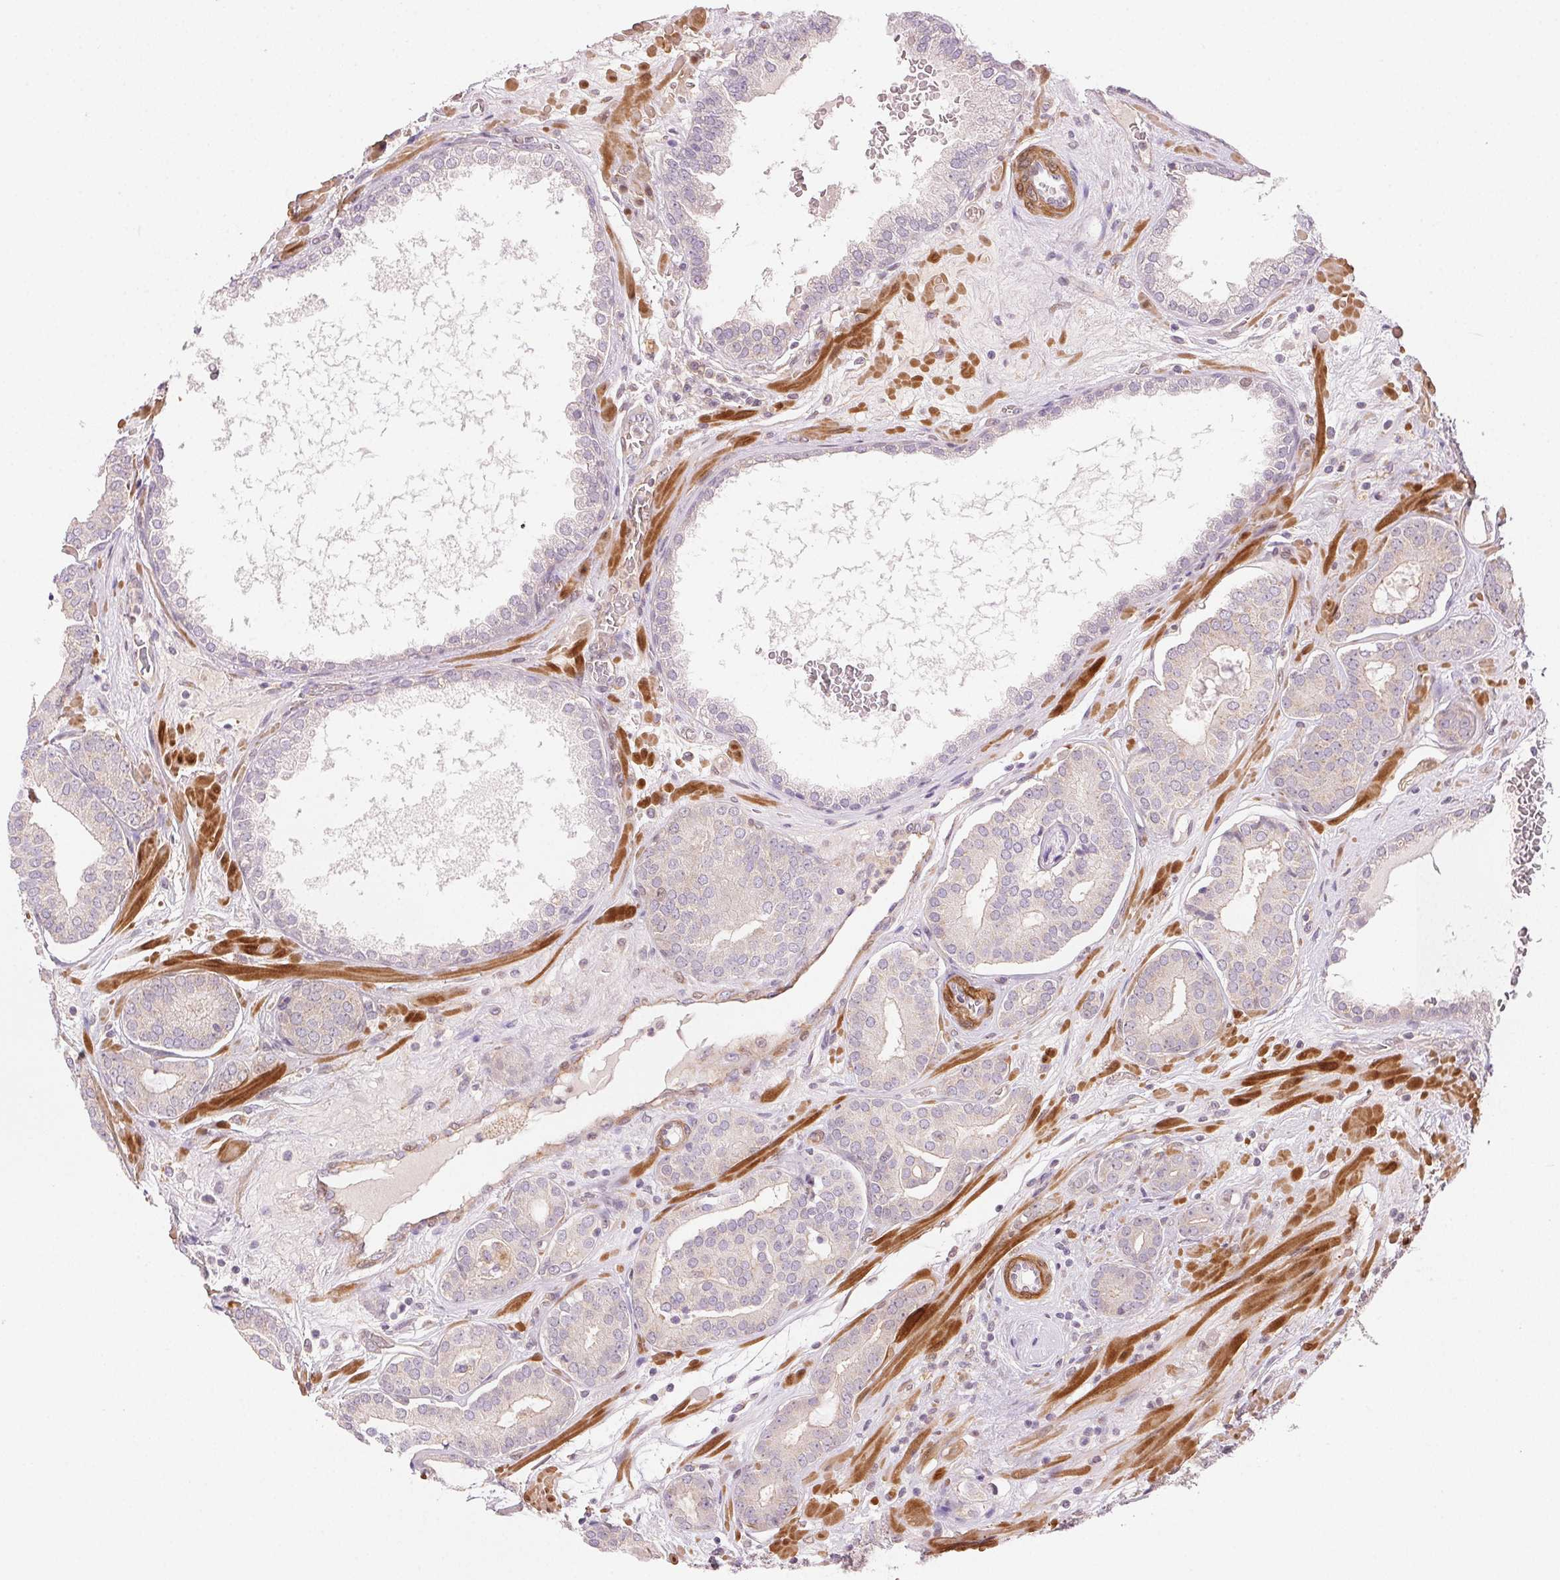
{"staining": {"intensity": "negative", "quantity": "none", "location": "none"}, "tissue": "prostate cancer", "cell_type": "Tumor cells", "image_type": "cancer", "snomed": [{"axis": "morphology", "description": "Adenocarcinoma, High grade"}, {"axis": "topography", "description": "Prostate"}], "caption": "This is a image of IHC staining of prostate cancer, which shows no staining in tumor cells. (DAB (3,3'-diaminobenzidine) immunohistochemistry (IHC) with hematoxylin counter stain).", "gene": "SMTN", "patient": {"sex": "male", "age": 66}}